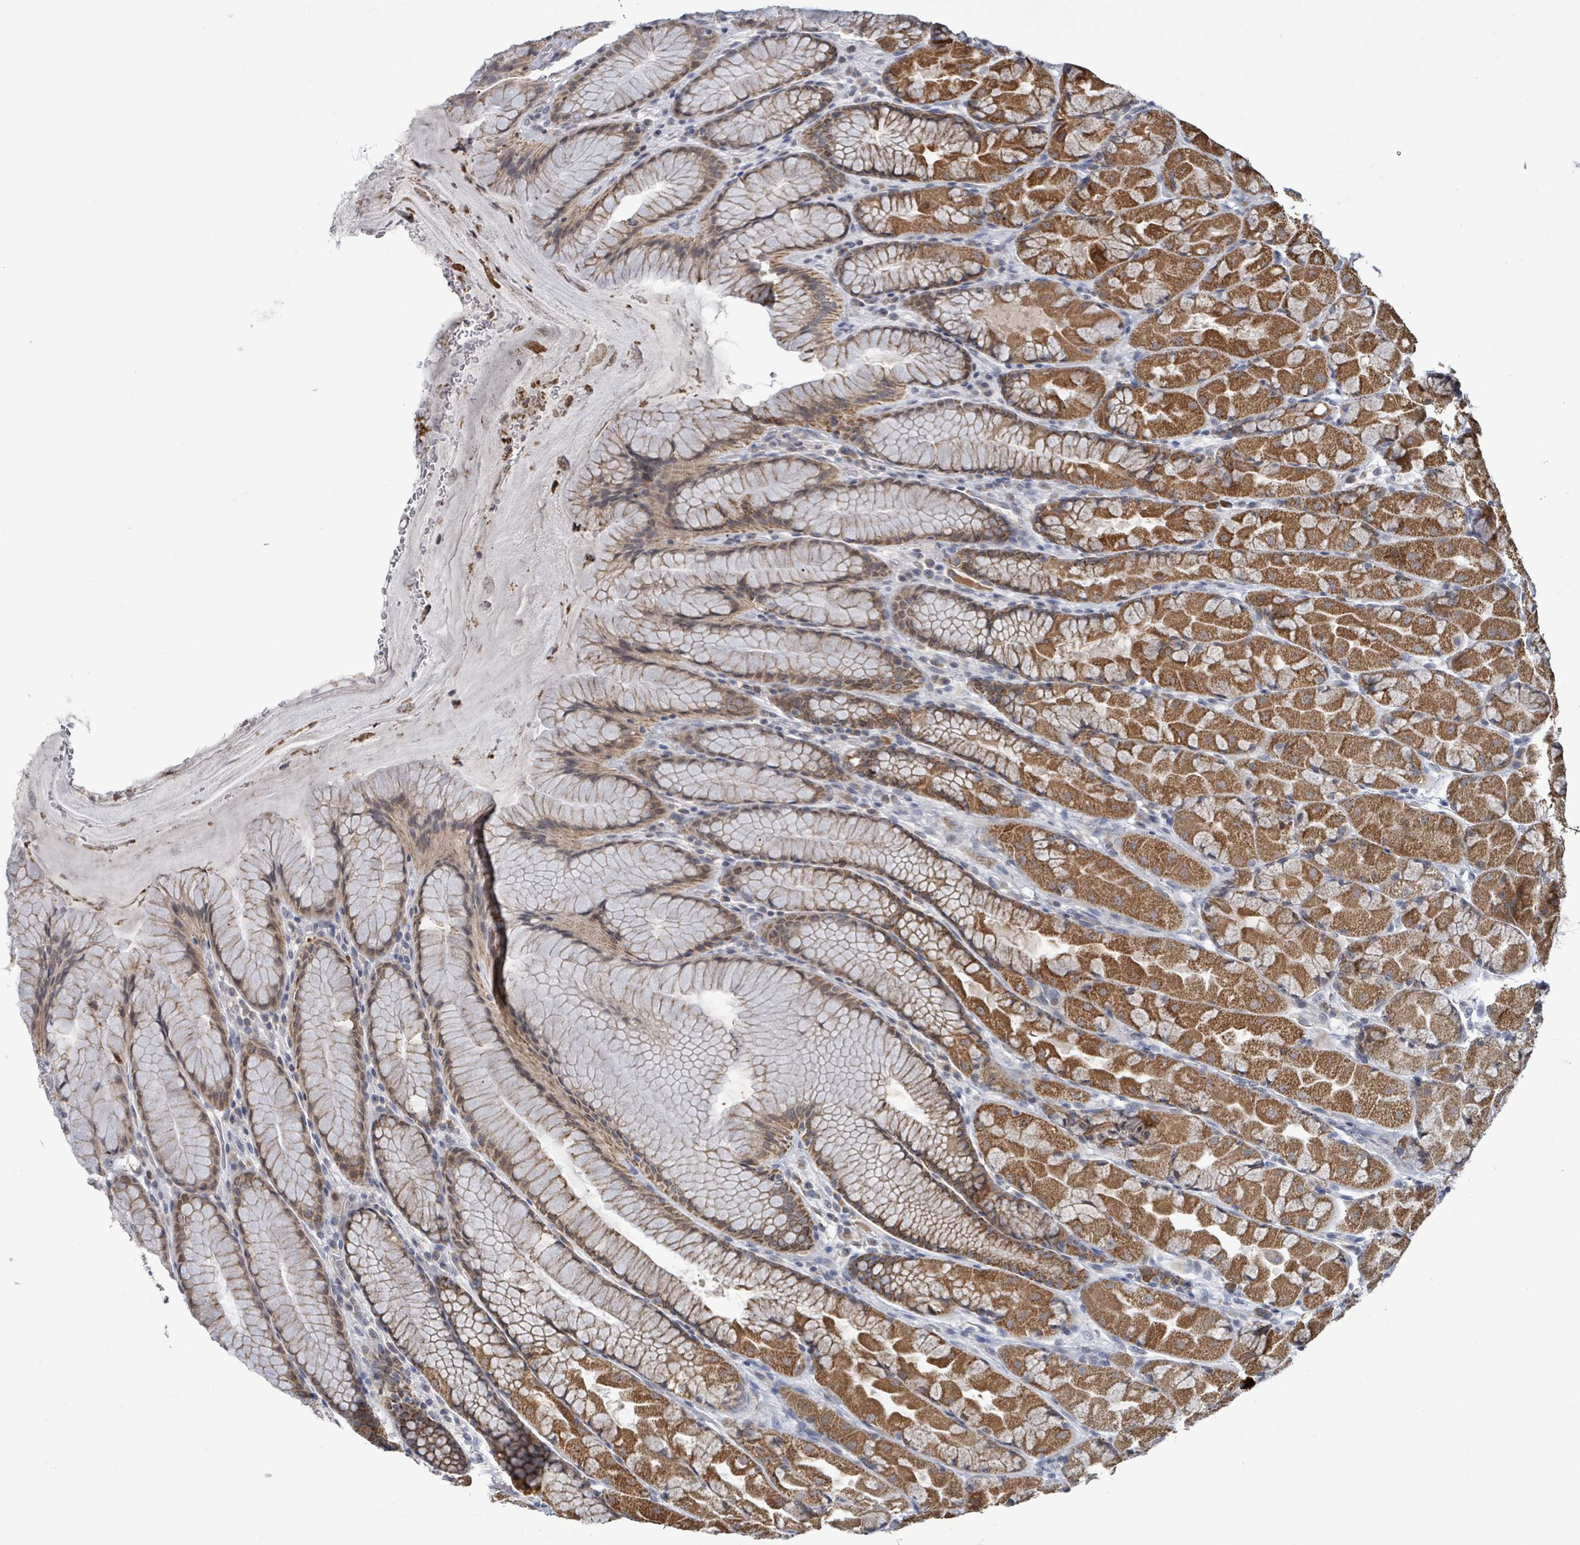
{"staining": {"intensity": "strong", "quantity": ">75%", "location": "cytoplasmic/membranous"}, "tissue": "stomach", "cell_type": "Glandular cells", "image_type": "normal", "snomed": [{"axis": "morphology", "description": "Normal tissue, NOS"}, {"axis": "topography", "description": "Stomach"}], "caption": "Approximately >75% of glandular cells in unremarkable human stomach display strong cytoplasmic/membranous protein staining as visualized by brown immunohistochemical staining.", "gene": "COQ10B", "patient": {"sex": "male", "age": 57}}